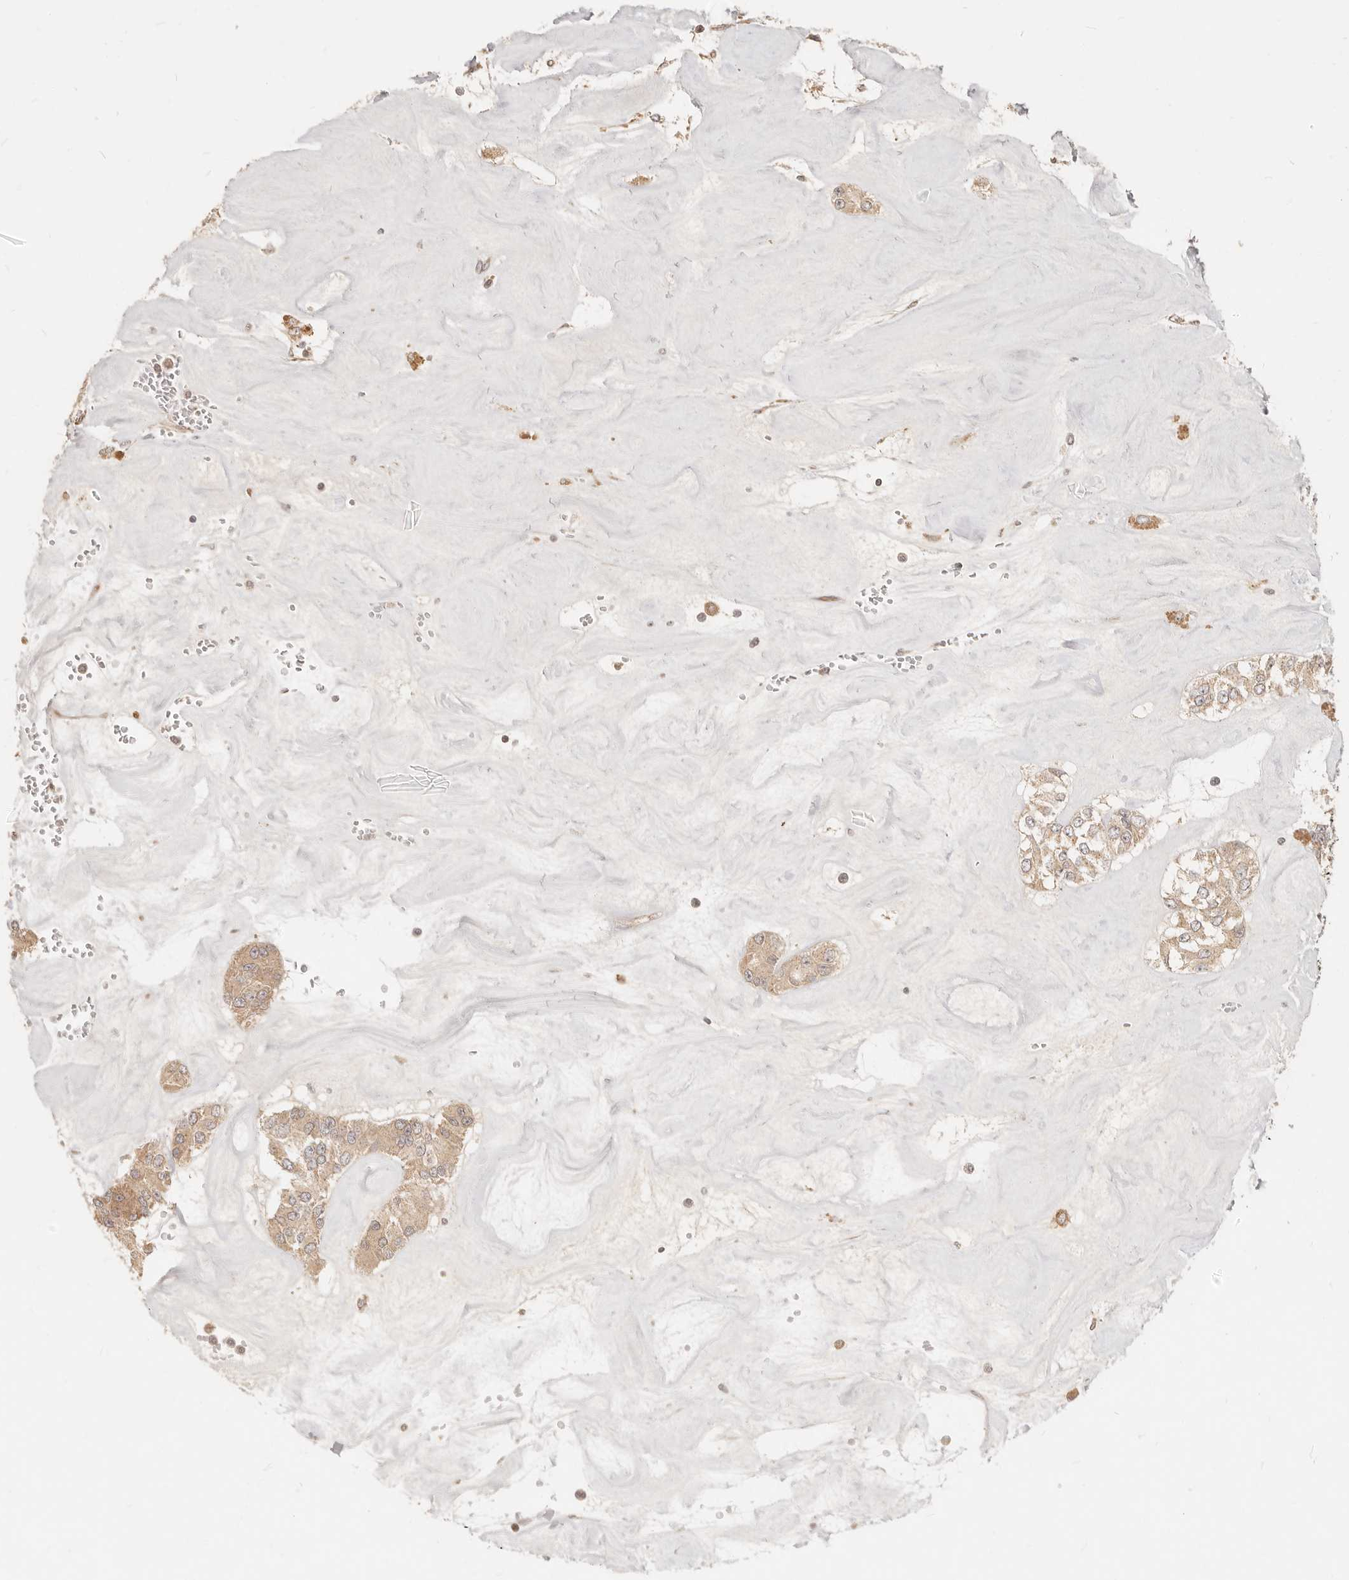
{"staining": {"intensity": "weak", "quantity": ">75%", "location": "cytoplasmic/membranous"}, "tissue": "carcinoid", "cell_type": "Tumor cells", "image_type": "cancer", "snomed": [{"axis": "morphology", "description": "Carcinoid, malignant, NOS"}, {"axis": "topography", "description": "Pancreas"}], "caption": "About >75% of tumor cells in carcinoid reveal weak cytoplasmic/membranous protein positivity as visualized by brown immunohistochemical staining.", "gene": "TIMM17A", "patient": {"sex": "male", "age": 41}}